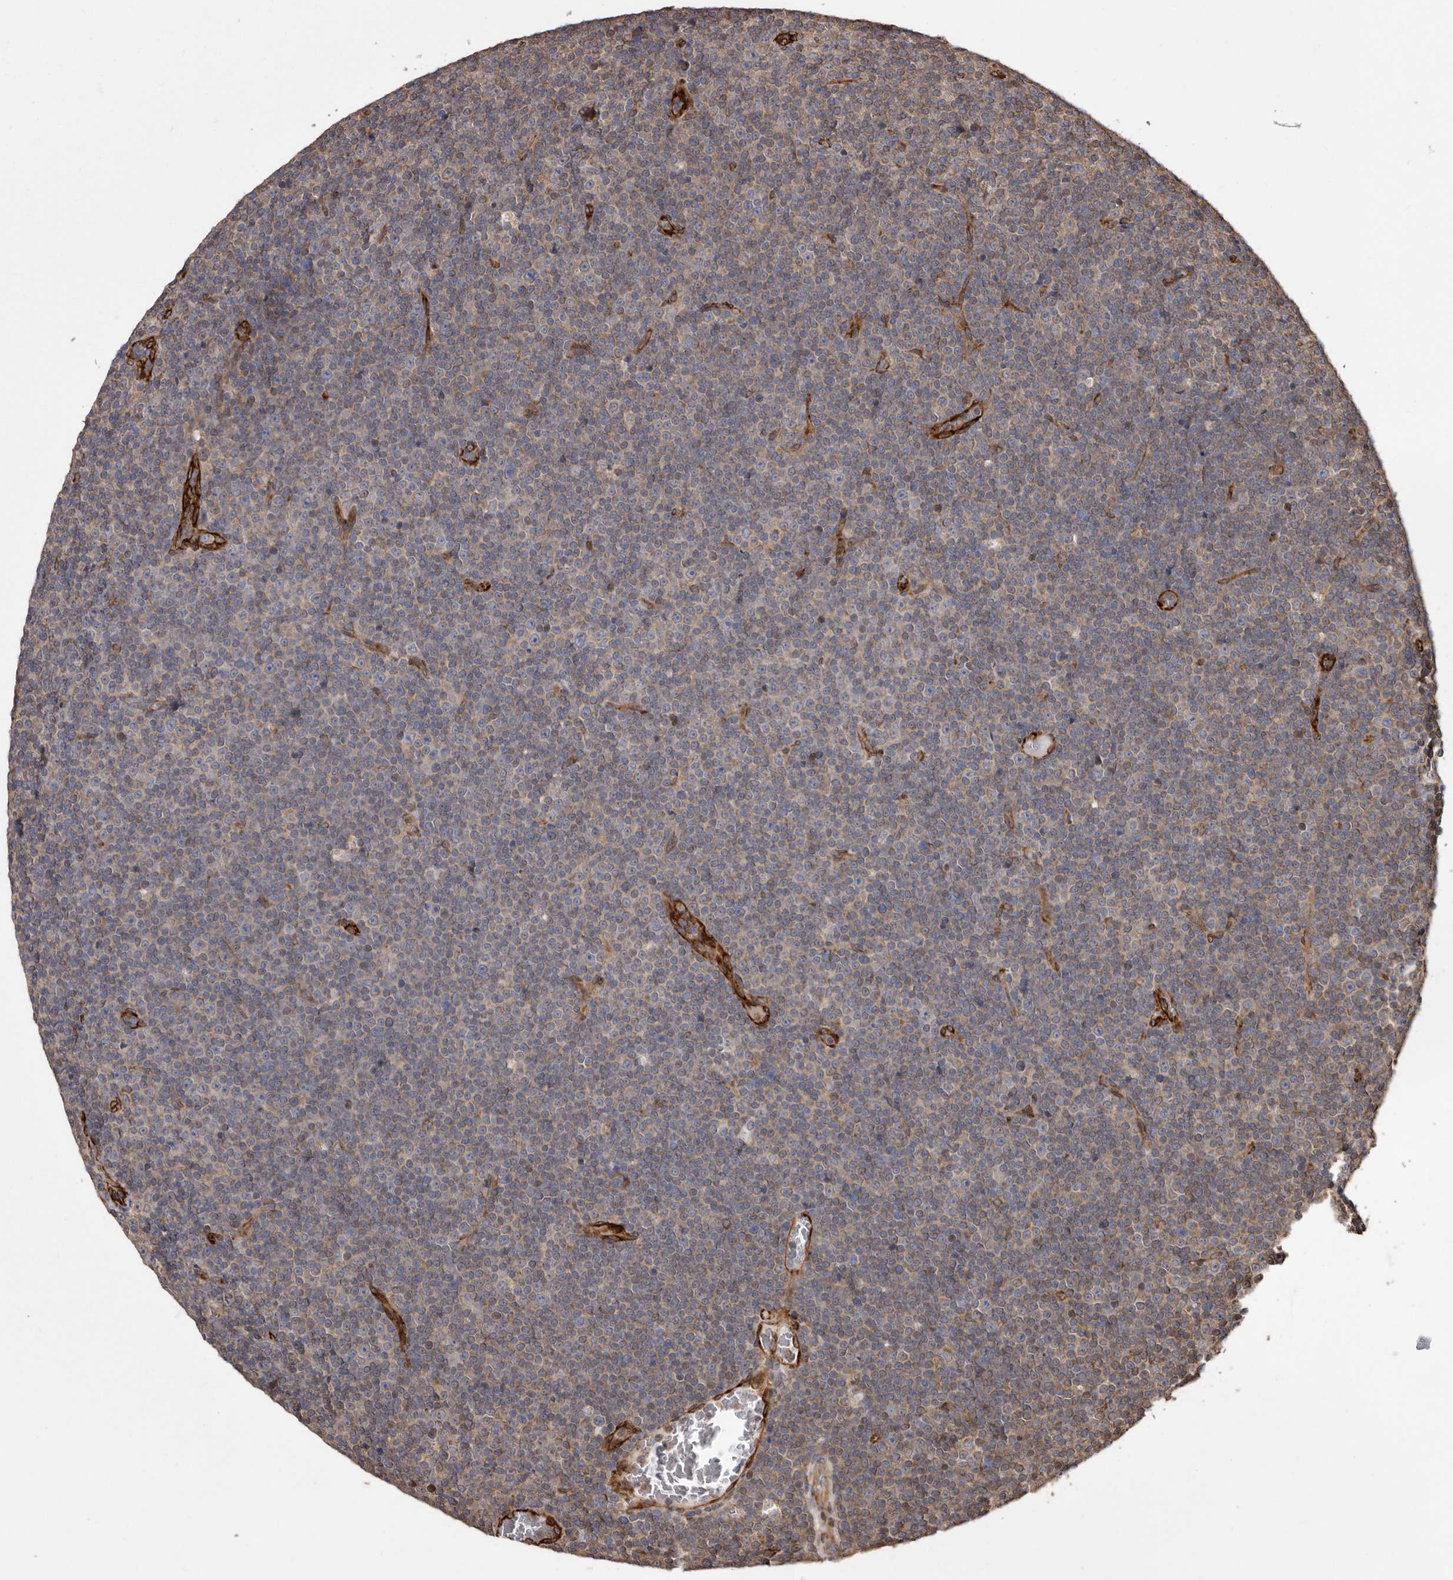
{"staining": {"intensity": "weak", "quantity": ">75%", "location": "cytoplasmic/membranous"}, "tissue": "lymphoma", "cell_type": "Tumor cells", "image_type": "cancer", "snomed": [{"axis": "morphology", "description": "Malignant lymphoma, non-Hodgkin's type, Low grade"}, {"axis": "topography", "description": "Lymph node"}], "caption": "A brown stain highlights weak cytoplasmic/membranous expression of a protein in human lymphoma tumor cells.", "gene": "FLAD1", "patient": {"sex": "female", "age": 67}}